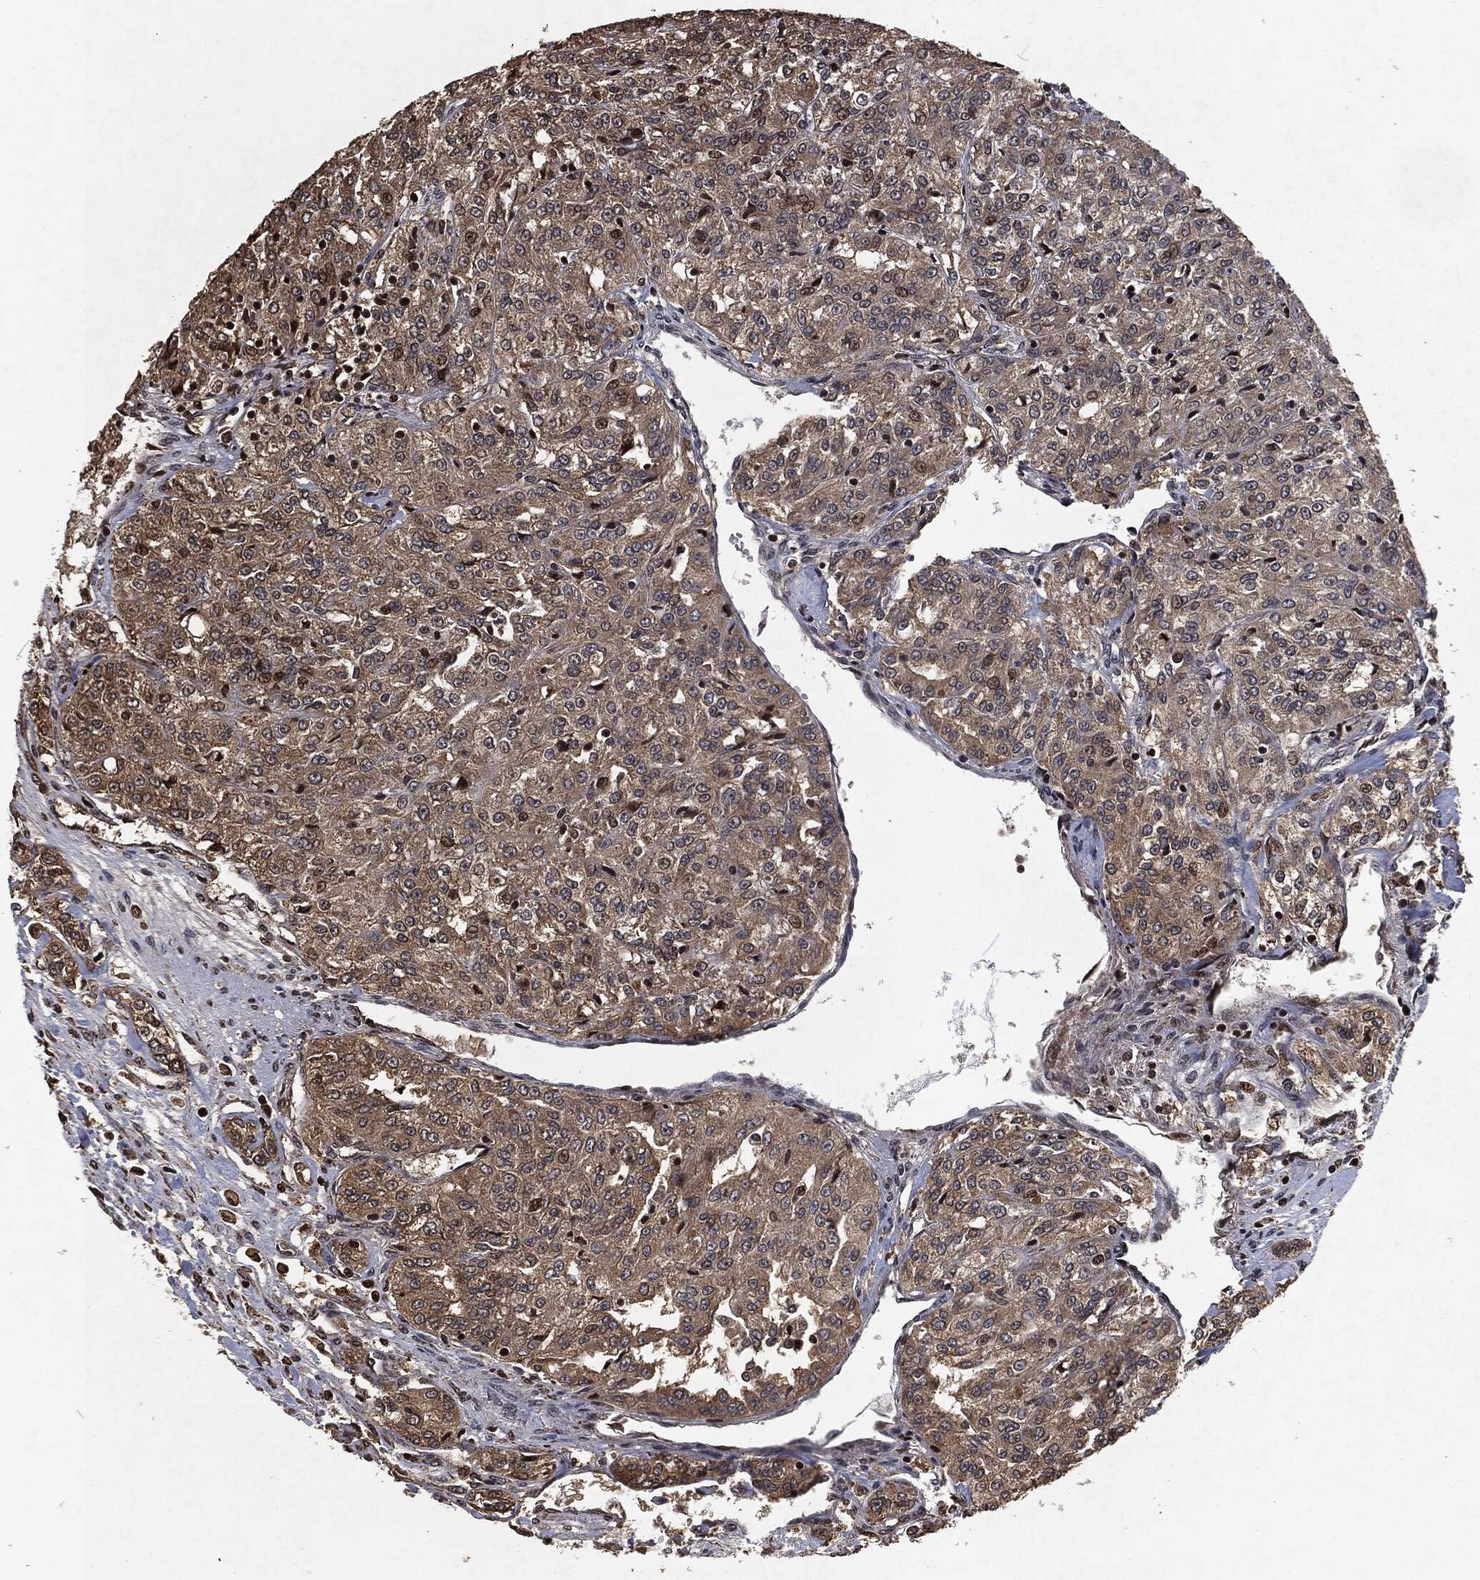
{"staining": {"intensity": "moderate", "quantity": "25%-75%", "location": "cytoplasmic/membranous"}, "tissue": "renal cancer", "cell_type": "Tumor cells", "image_type": "cancer", "snomed": [{"axis": "morphology", "description": "Adenocarcinoma, NOS"}, {"axis": "topography", "description": "Kidney"}], "caption": "Adenocarcinoma (renal) was stained to show a protein in brown. There is medium levels of moderate cytoplasmic/membranous staining in approximately 25%-75% of tumor cells.", "gene": "SNAI1", "patient": {"sex": "female", "age": 63}}